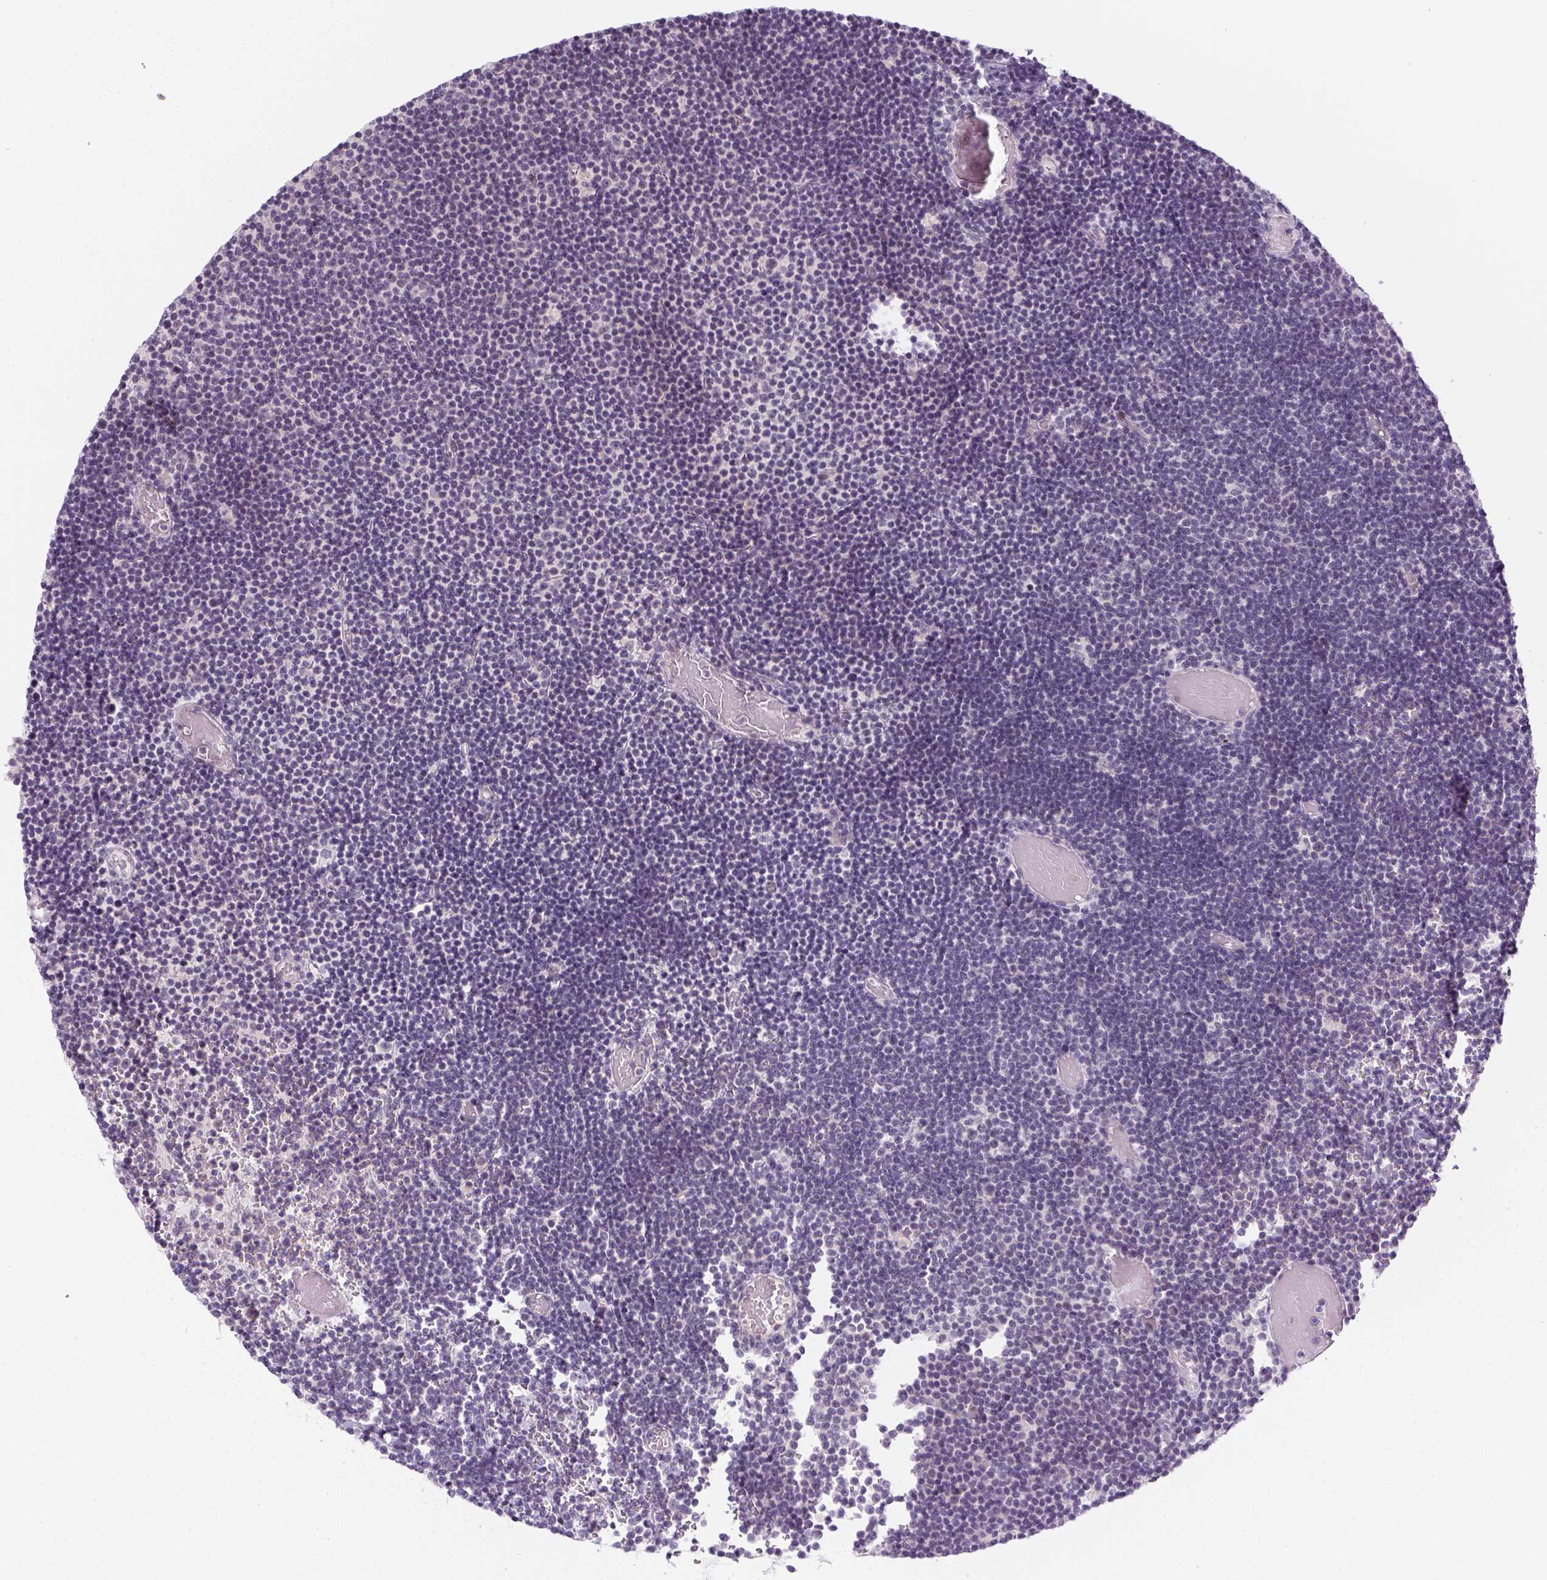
{"staining": {"intensity": "negative", "quantity": "none", "location": "none"}, "tissue": "lymphoma", "cell_type": "Tumor cells", "image_type": "cancer", "snomed": [{"axis": "morphology", "description": "Malignant lymphoma, non-Hodgkin's type, Low grade"}, {"axis": "topography", "description": "Brain"}], "caption": "Protein analysis of lymphoma exhibits no significant expression in tumor cells.", "gene": "MAGEB3", "patient": {"sex": "female", "age": 66}}